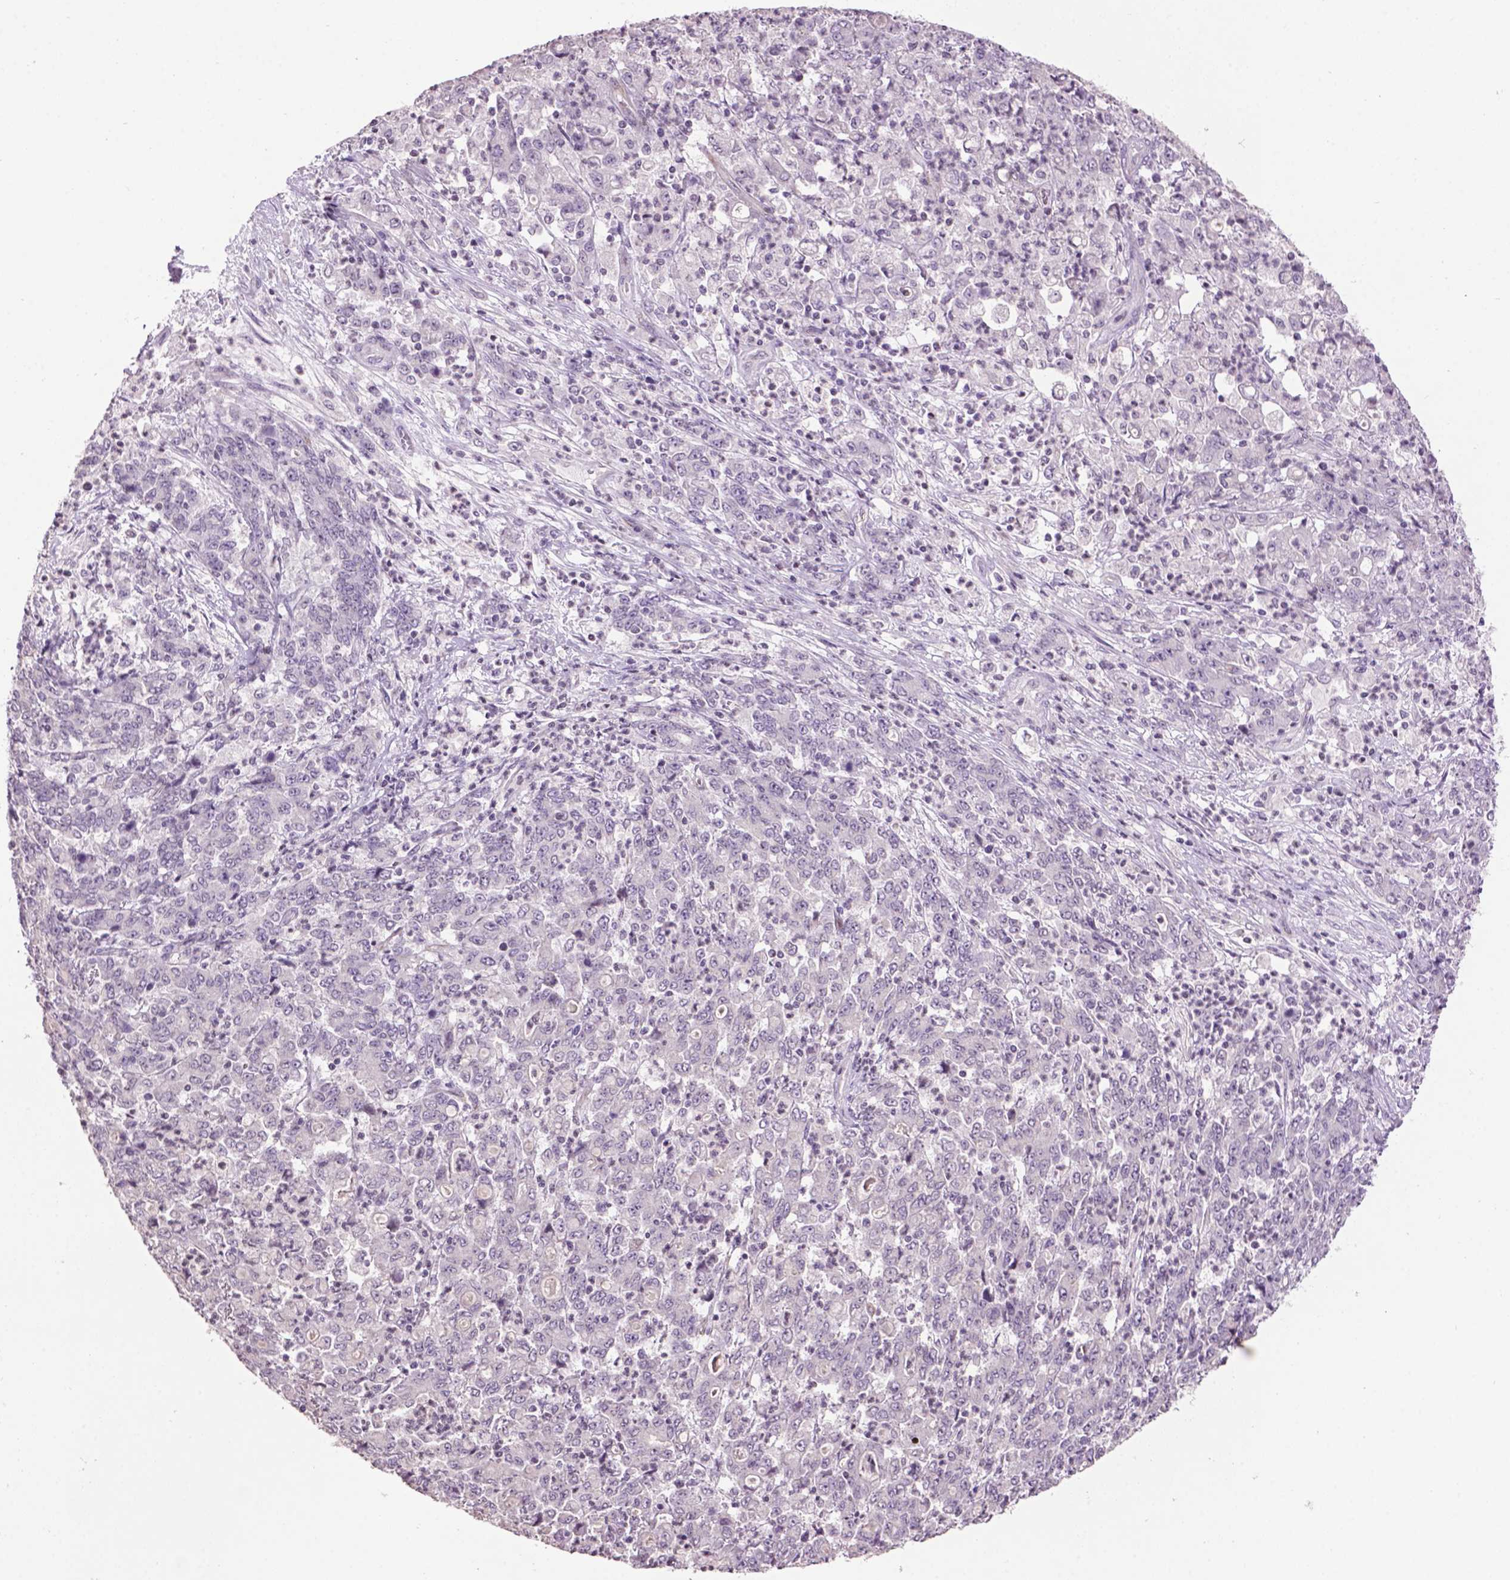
{"staining": {"intensity": "negative", "quantity": "none", "location": "none"}, "tissue": "stomach cancer", "cell_type": "Tumor cells", "image_type": "cancer", "snomed": [{"axis": "morphology", "description": "Adenocarcinoma, NOS"}, {"axis": "topography", "description": "Stomach, lower"}], "caption": "Tumor cells show no significant protein positivity in stomach adenocarcinoma.", "gene": "TH", "patient": {"sex": "female", "age": 71}}